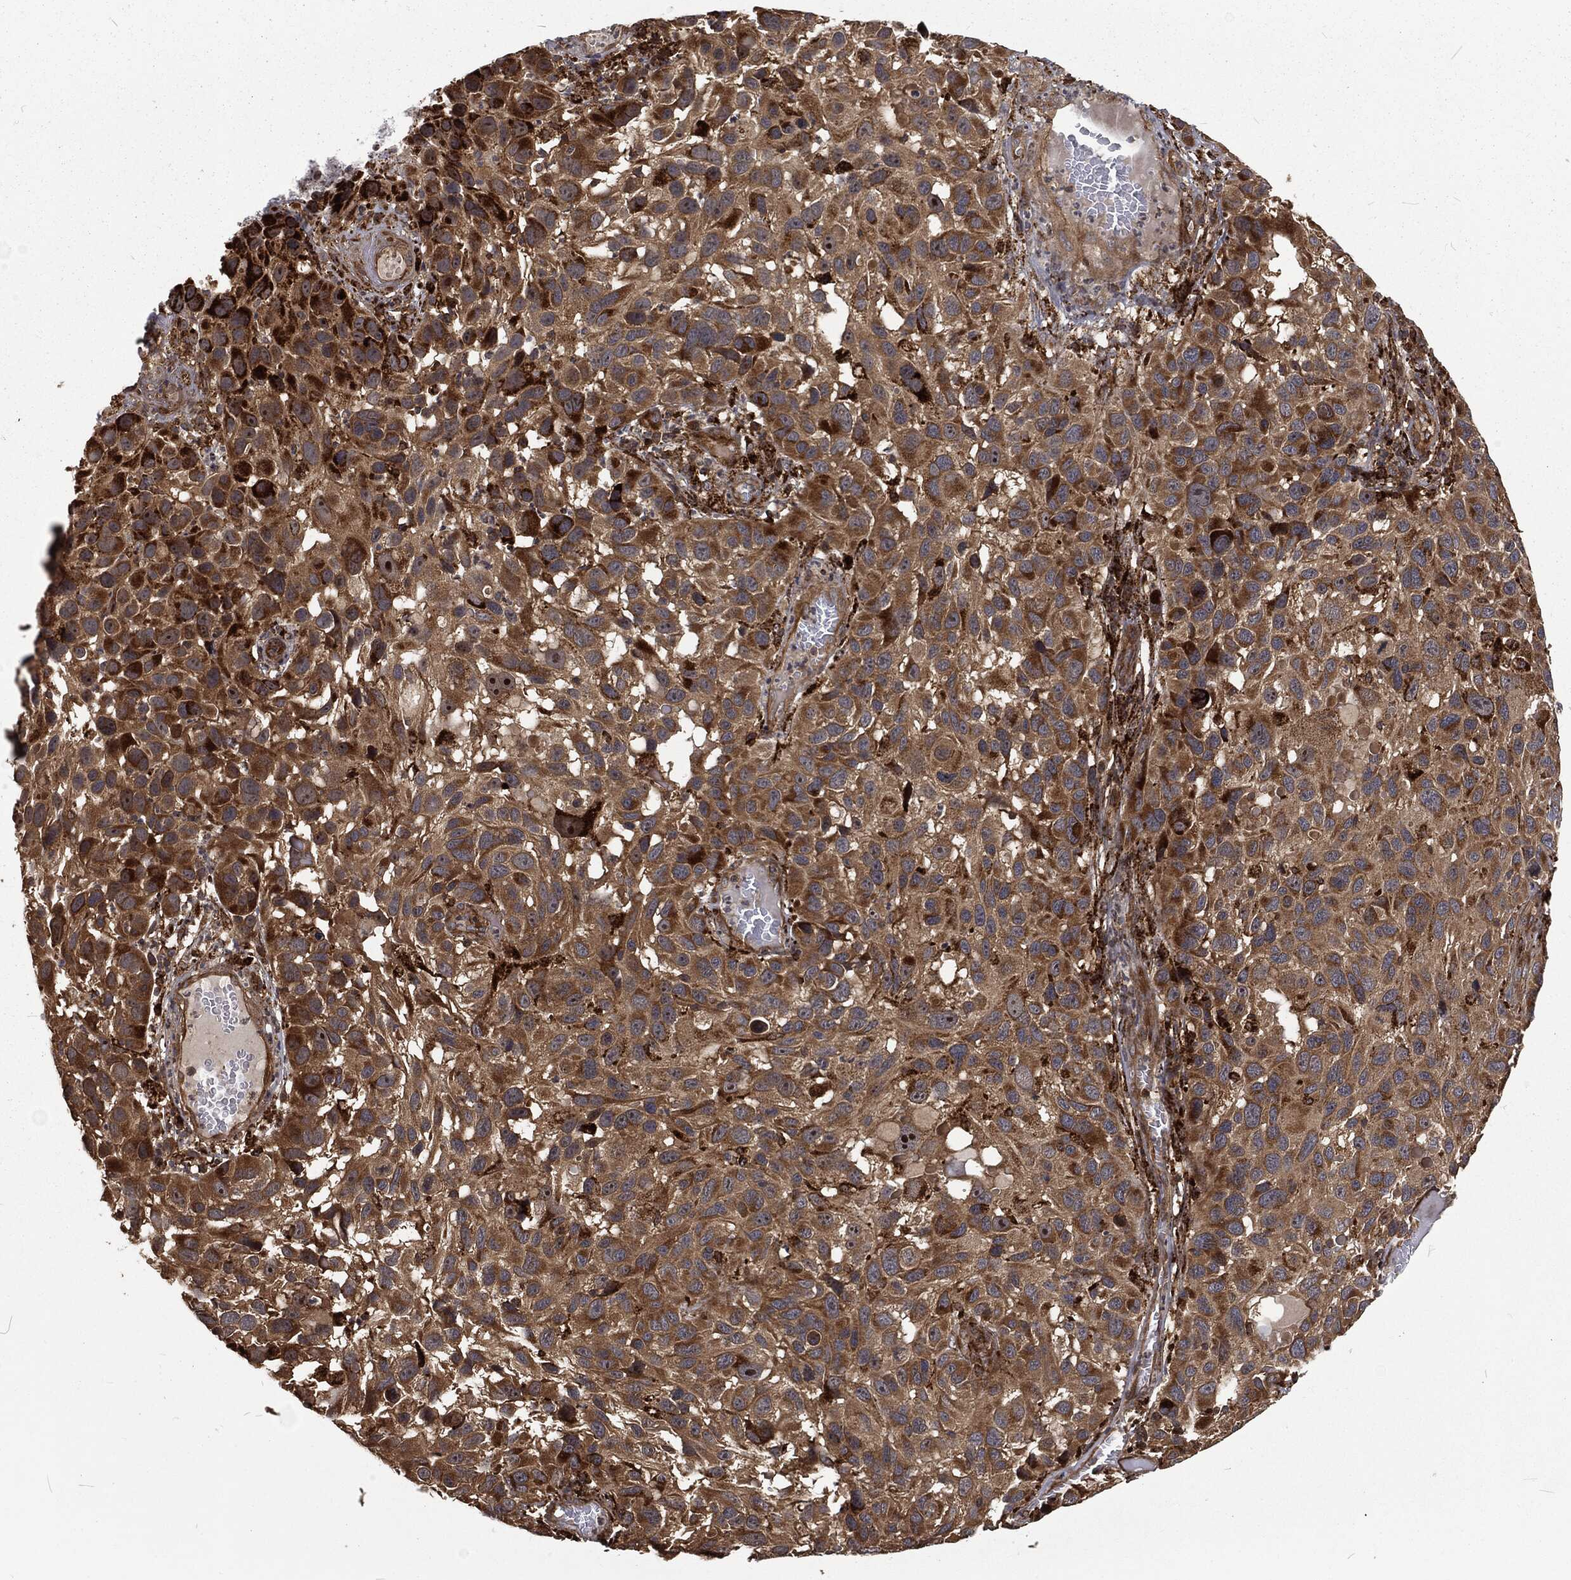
{"staining": {"intensity": "moderate", "quantity": ">75%", "location": "cytoplasmic/membranous"}, "tissue": "melanoma", "cell_type": "Tumor cells", "image_type": "cancer", "snomed": [{"axis": "morphology", "description": "Malignant melanoma, NOS"}, {"axis": "topography", "description": "Skin"}], "caption": "Immunohistochemical staining of melanoma demonstrates medium levels of moderate cytoplasmic/membranous expression in approximately >75% of tumor cells.", "gene": "RFTN1", "patient": {"sex": "male", "age": 53}}